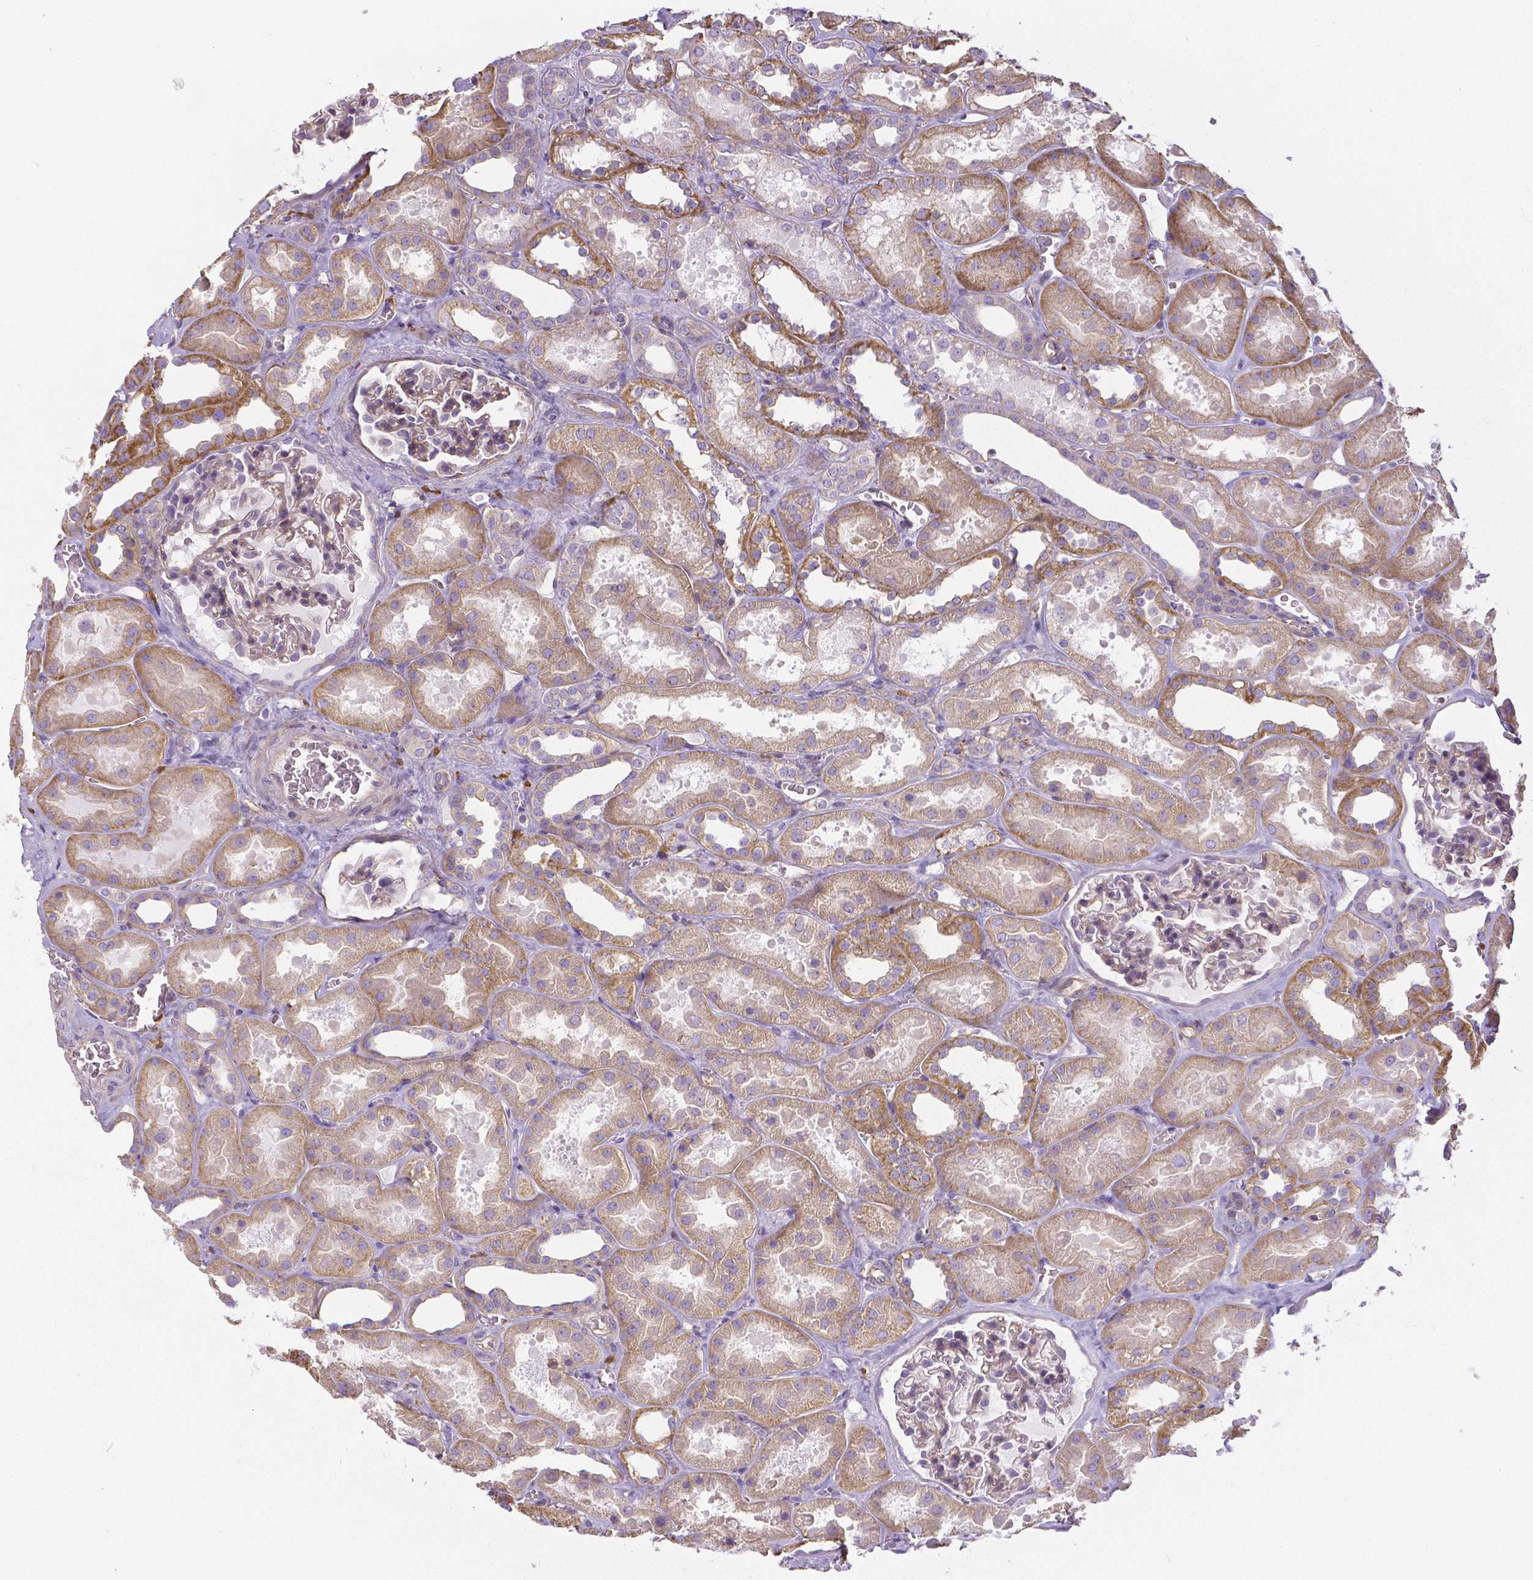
{"staining": {"intensity": "negative", "quantity": "none", "location": "none"}, "tissue": "kidney", "cell_type": "Cells in glomeruli", "image_type": "normal", "snomed": [{"axis": "morphology", "description": "Normal tissue, NOS"}, {"axis": "topography", "description": "Kidney"}], "caption": "Histopathology image shows no significant protein staining in cells in glomeruli of benign kidney. (Immunohistochemistry (ihc), brightfield microscopy, high magnification).", "gene": "CRMP1", "patient": {"sex": "female", "age": 41}}